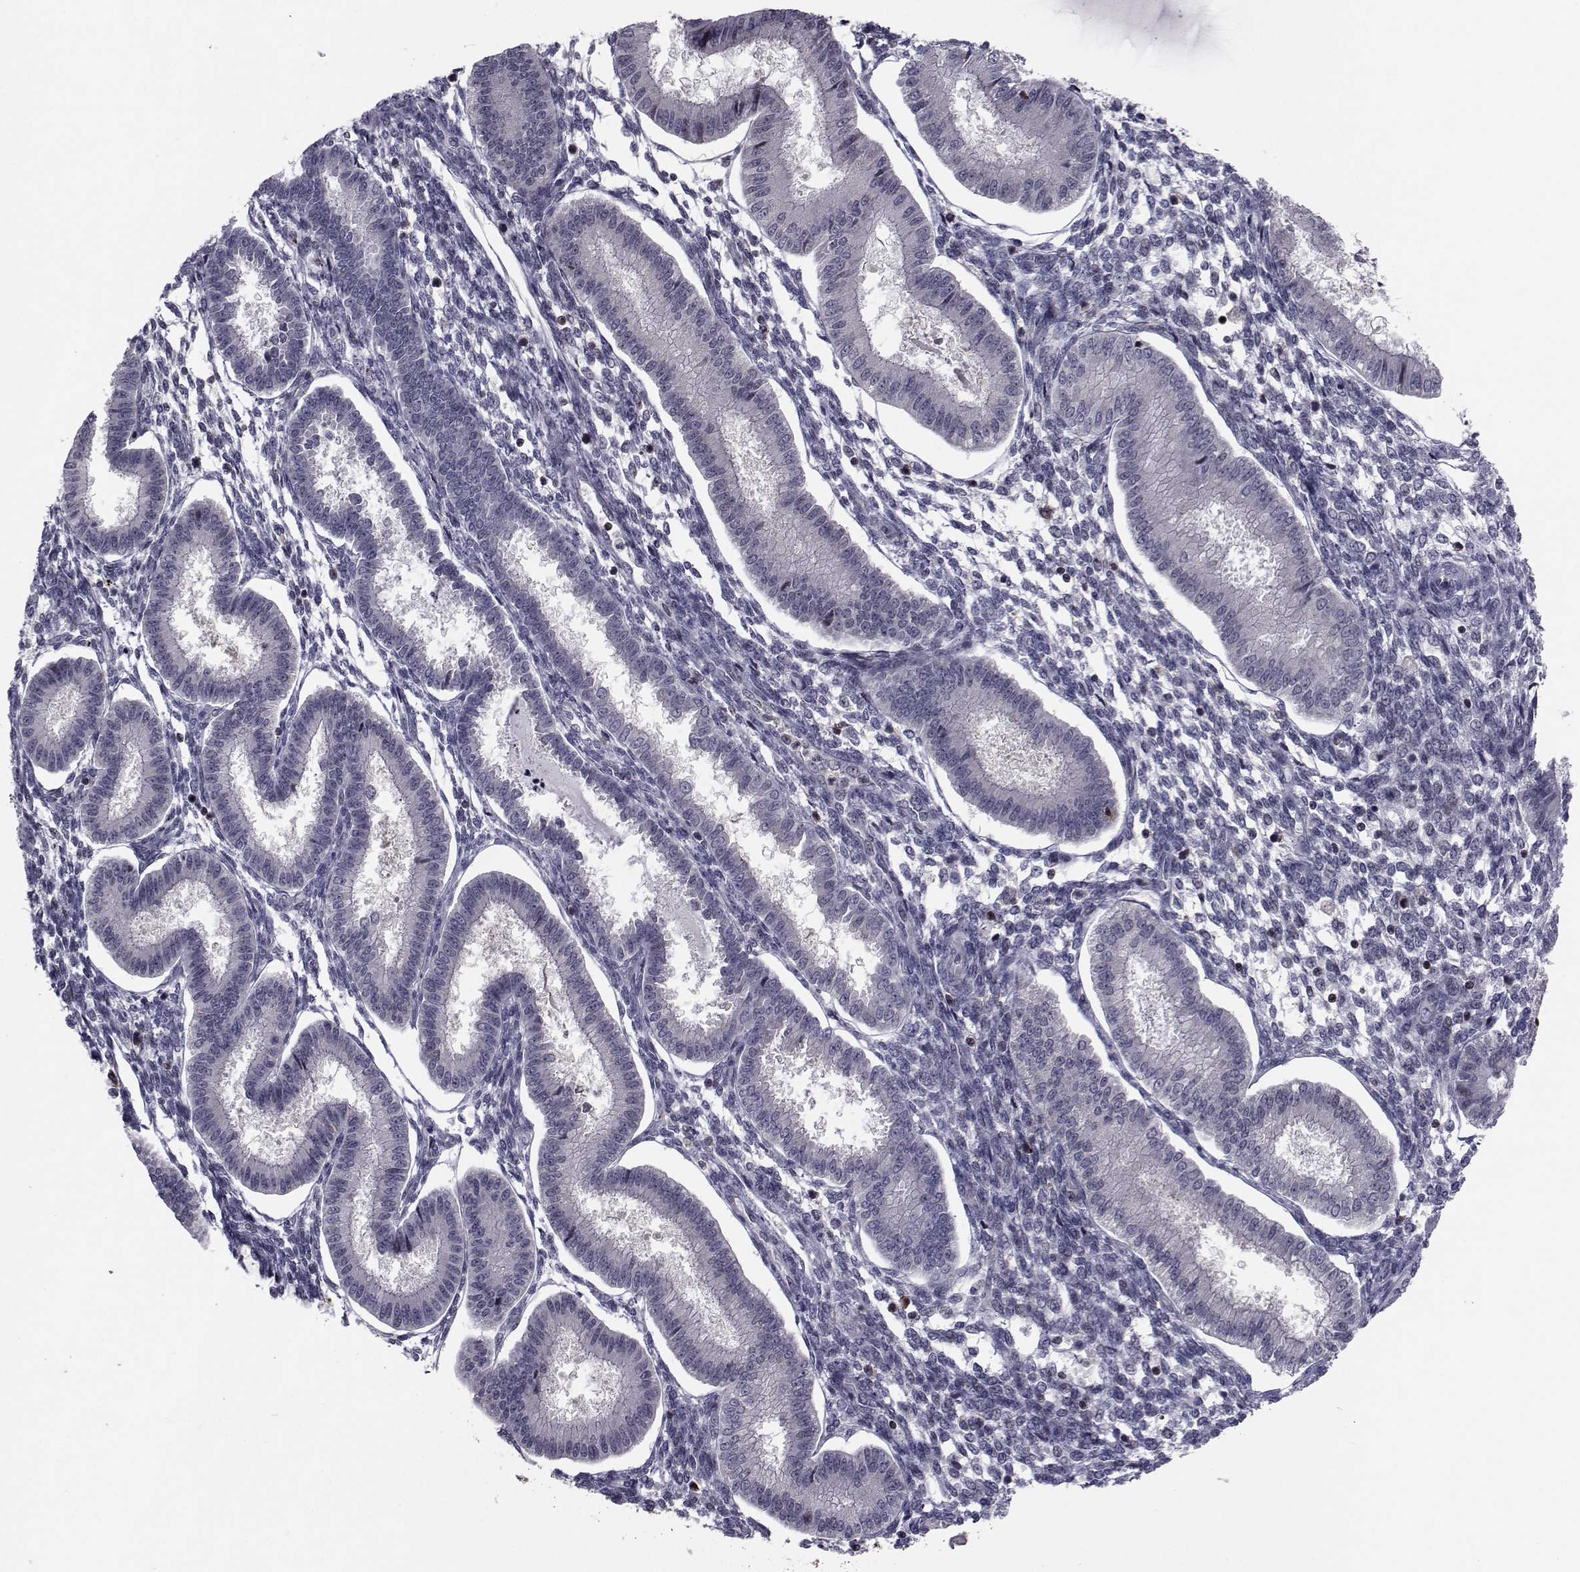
{"staining": {"intensity": "negative", "quantity": "none", "location": "none"}, "tissue": "endometrium", "cell_type": "Cells in endometrial stroma", "image_type": "normal", "snomed": [{"axis": "morphology", "description": "Normal tissue, NOS"}, {"axis": "topography", "description": "Endometrium"}], "caption": "High power microscopy image of an IHC photomicrograph of normal endometrium, revealing no significant staining in cells in endometrial stroma. (DAB immunohistochemistry, high magnification).", "gene": "PCP4L1", "patient": {"sex": "female", "age": 43}}